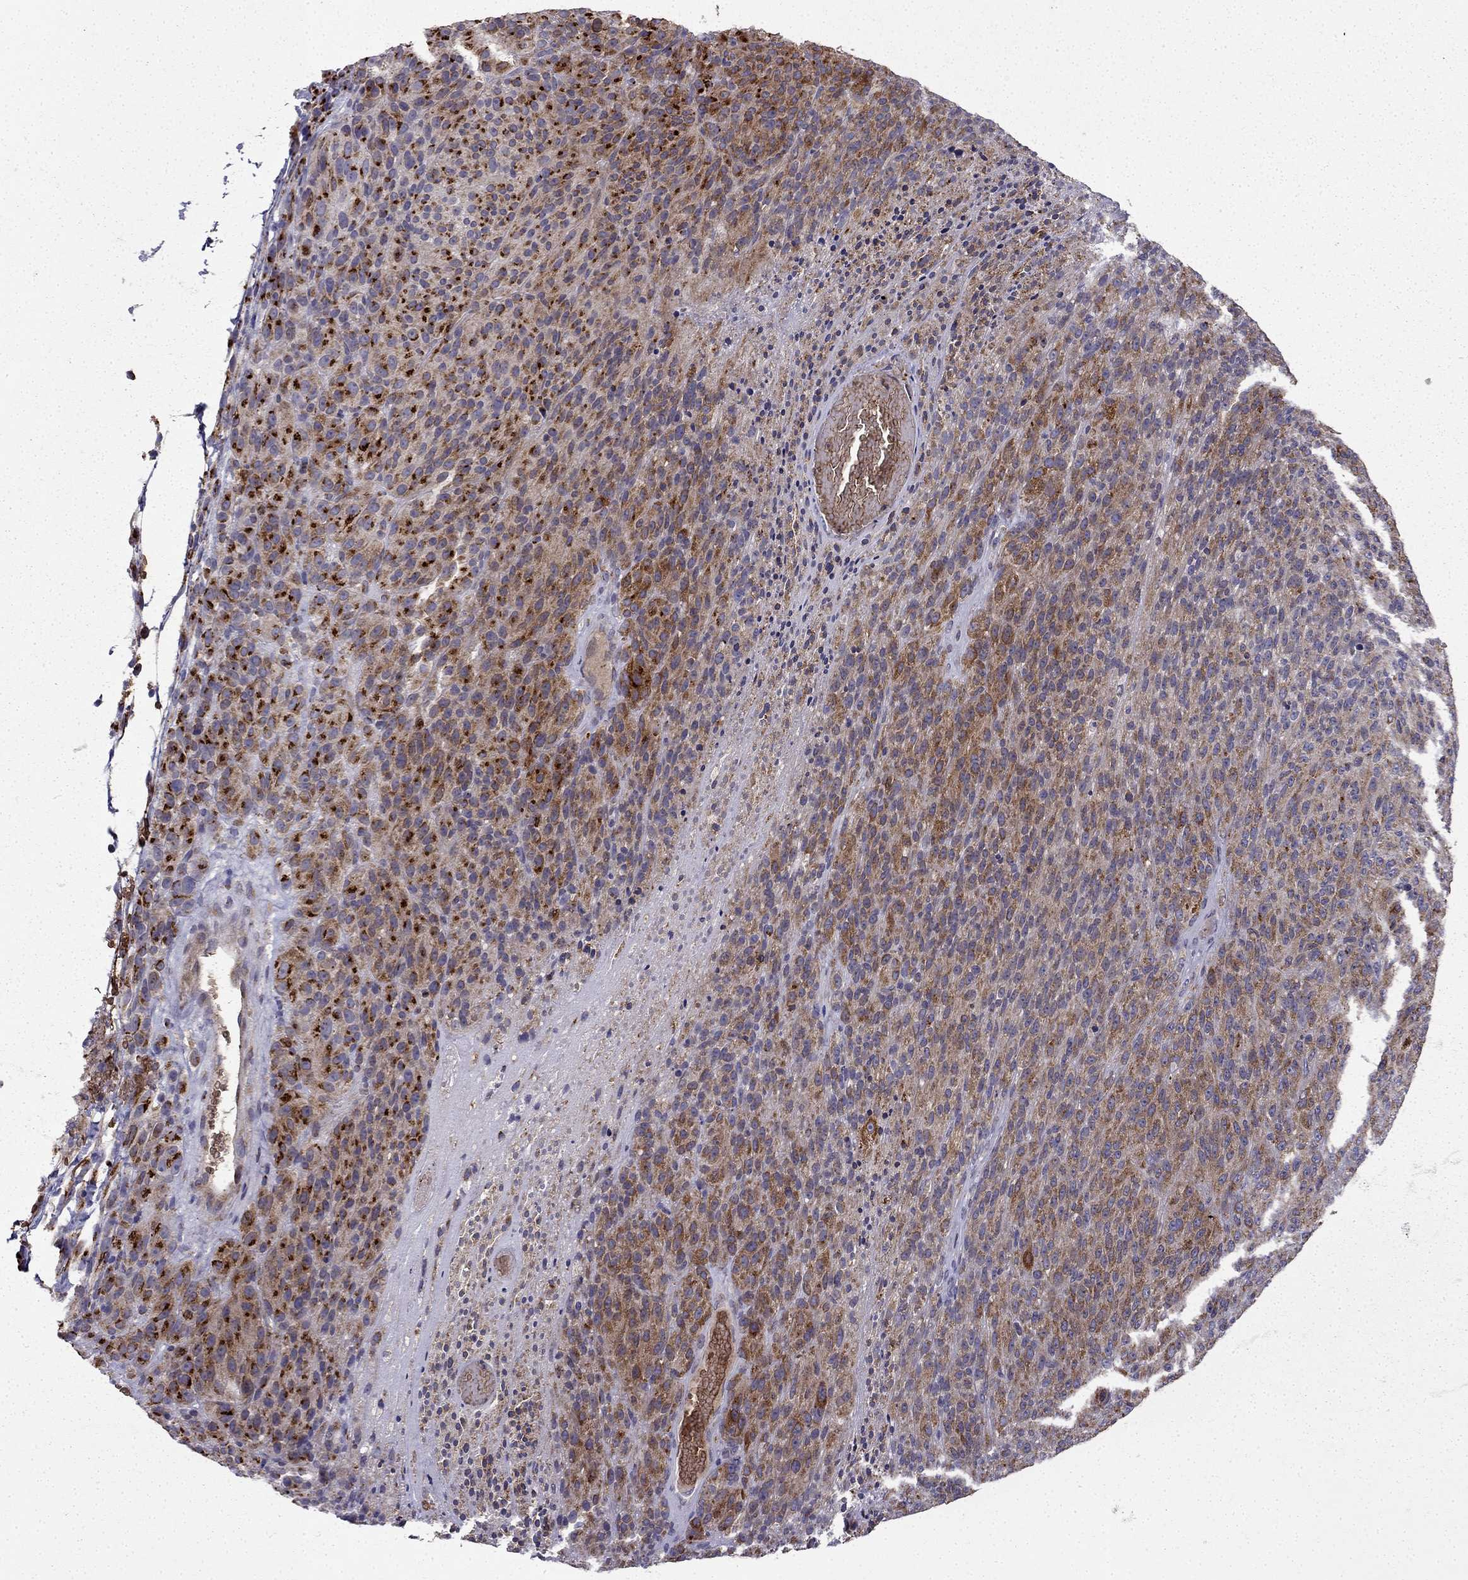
{"staining": {"intensity": "moderate", "quantity": ">75%", "location": "cytoplasmic/membranous"}, "tissue": "melanoma", "cell_type": "Tumor cells", "image_type": "cancer", "snomed": [{"axis": "morphology", "description": "Malignant melanoma, Metastatic site"}, {"axis": "topography", "description": "Brain"}], "caption": "Moderate cytoplasmic/membranous positivity for a protein is identified in approximately >75% of tumor cells of melanoma using immunohistochemistry.", "gene": "B4GALT7", "patient": {"sex": "female", "age": 56}}